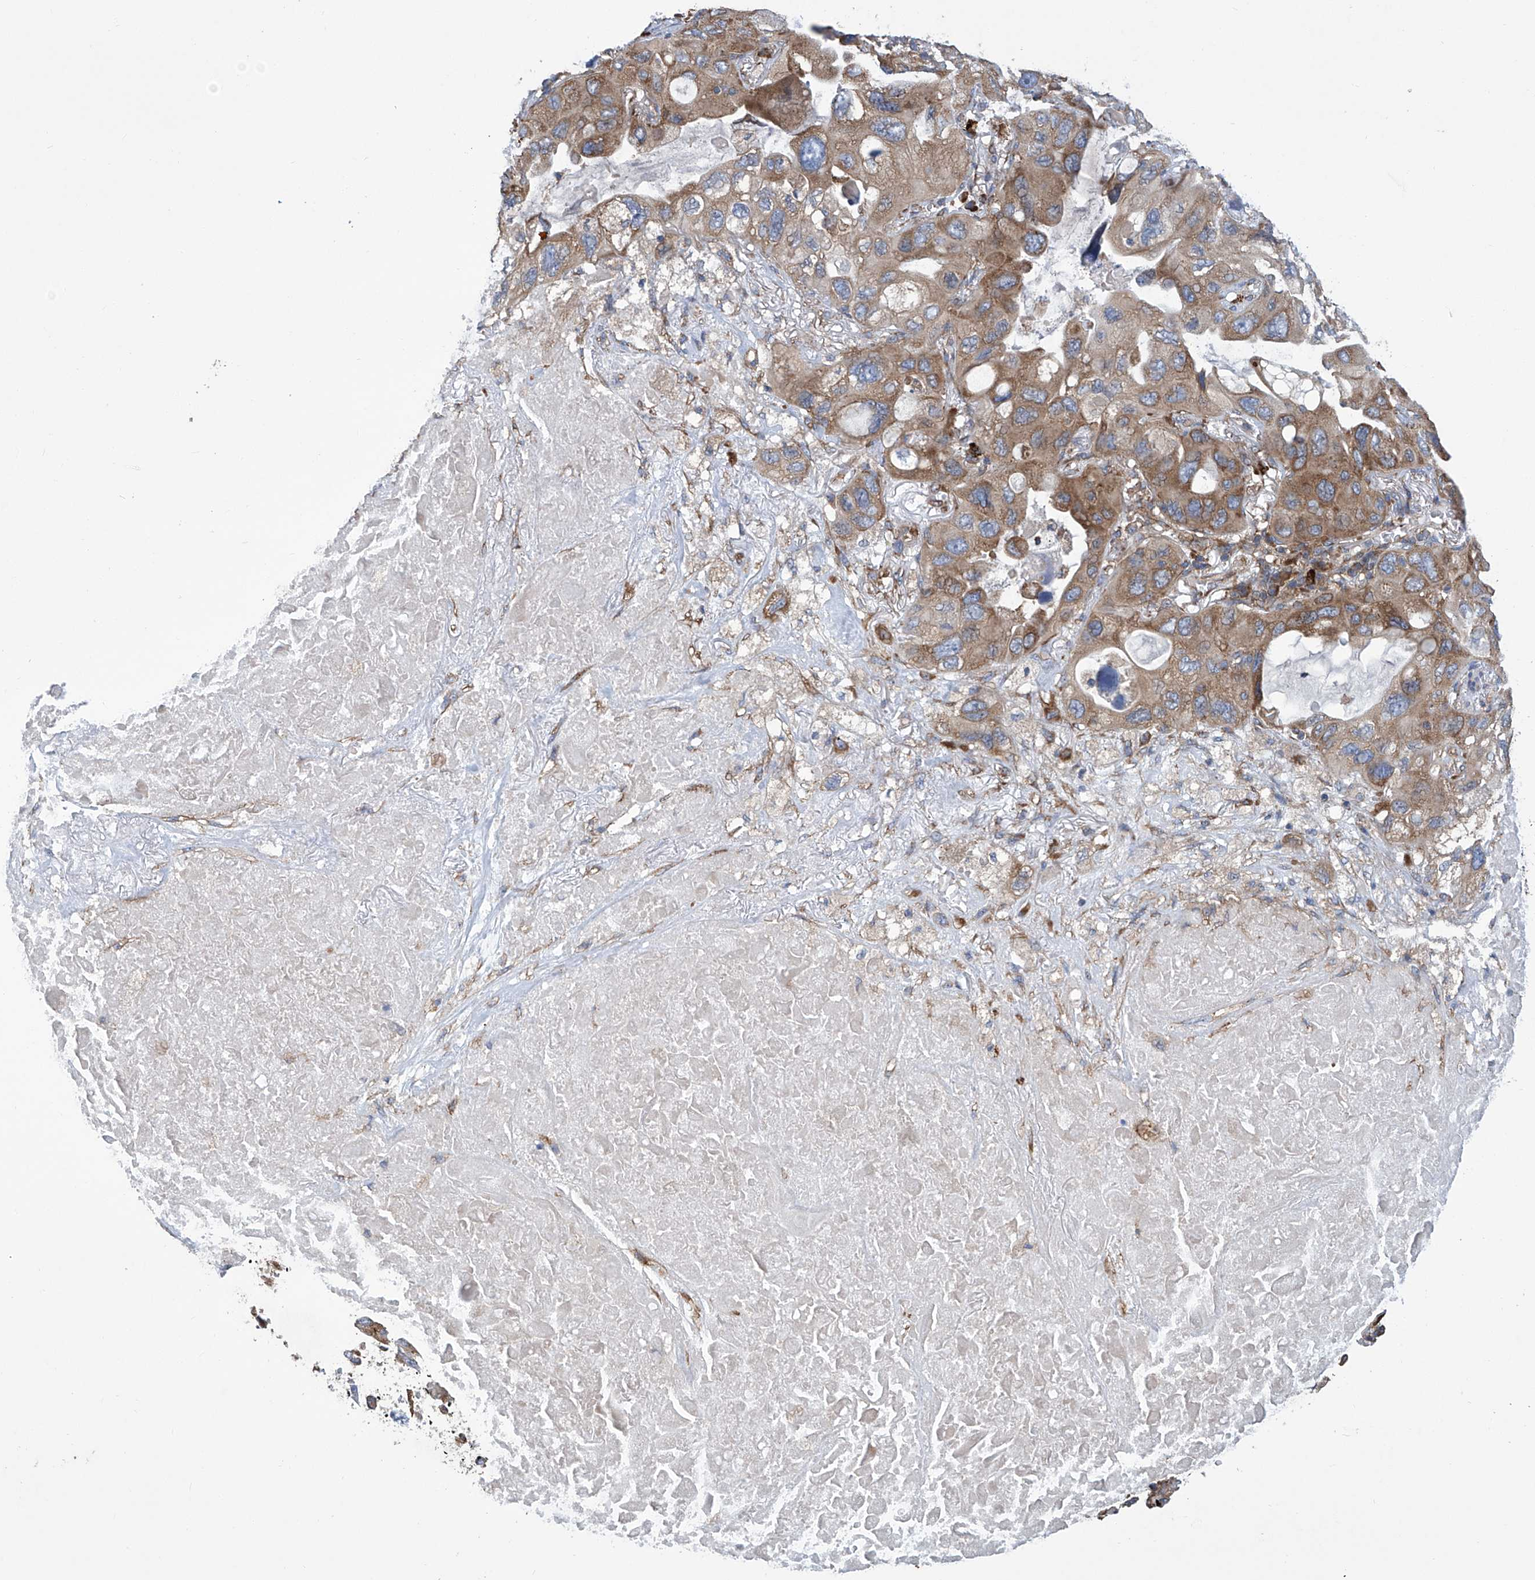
{"staining": {"intensity": "moderate", "quantity": ">75%", "location": "cytoplasmic/membranous"}, "tissue": "lung cancer", "cell_type": "Tumor cells", "image_type": "cancer", "snomed": [{"axis": "morphology", "description": "Squamous cell carcinoma, NOS"}, {"axis": "topography", "description": "Lung"}], "caption": "High-power microscopy captured an immunohistochemistry (IHC) histopathology image of lung squamous cell carcinoma, revealing moderate cytoplasmic/membranous positivity in about >75% of tumor cells.", "gene": "SENP2", "patient": {"sex": "female", "age": 73}}